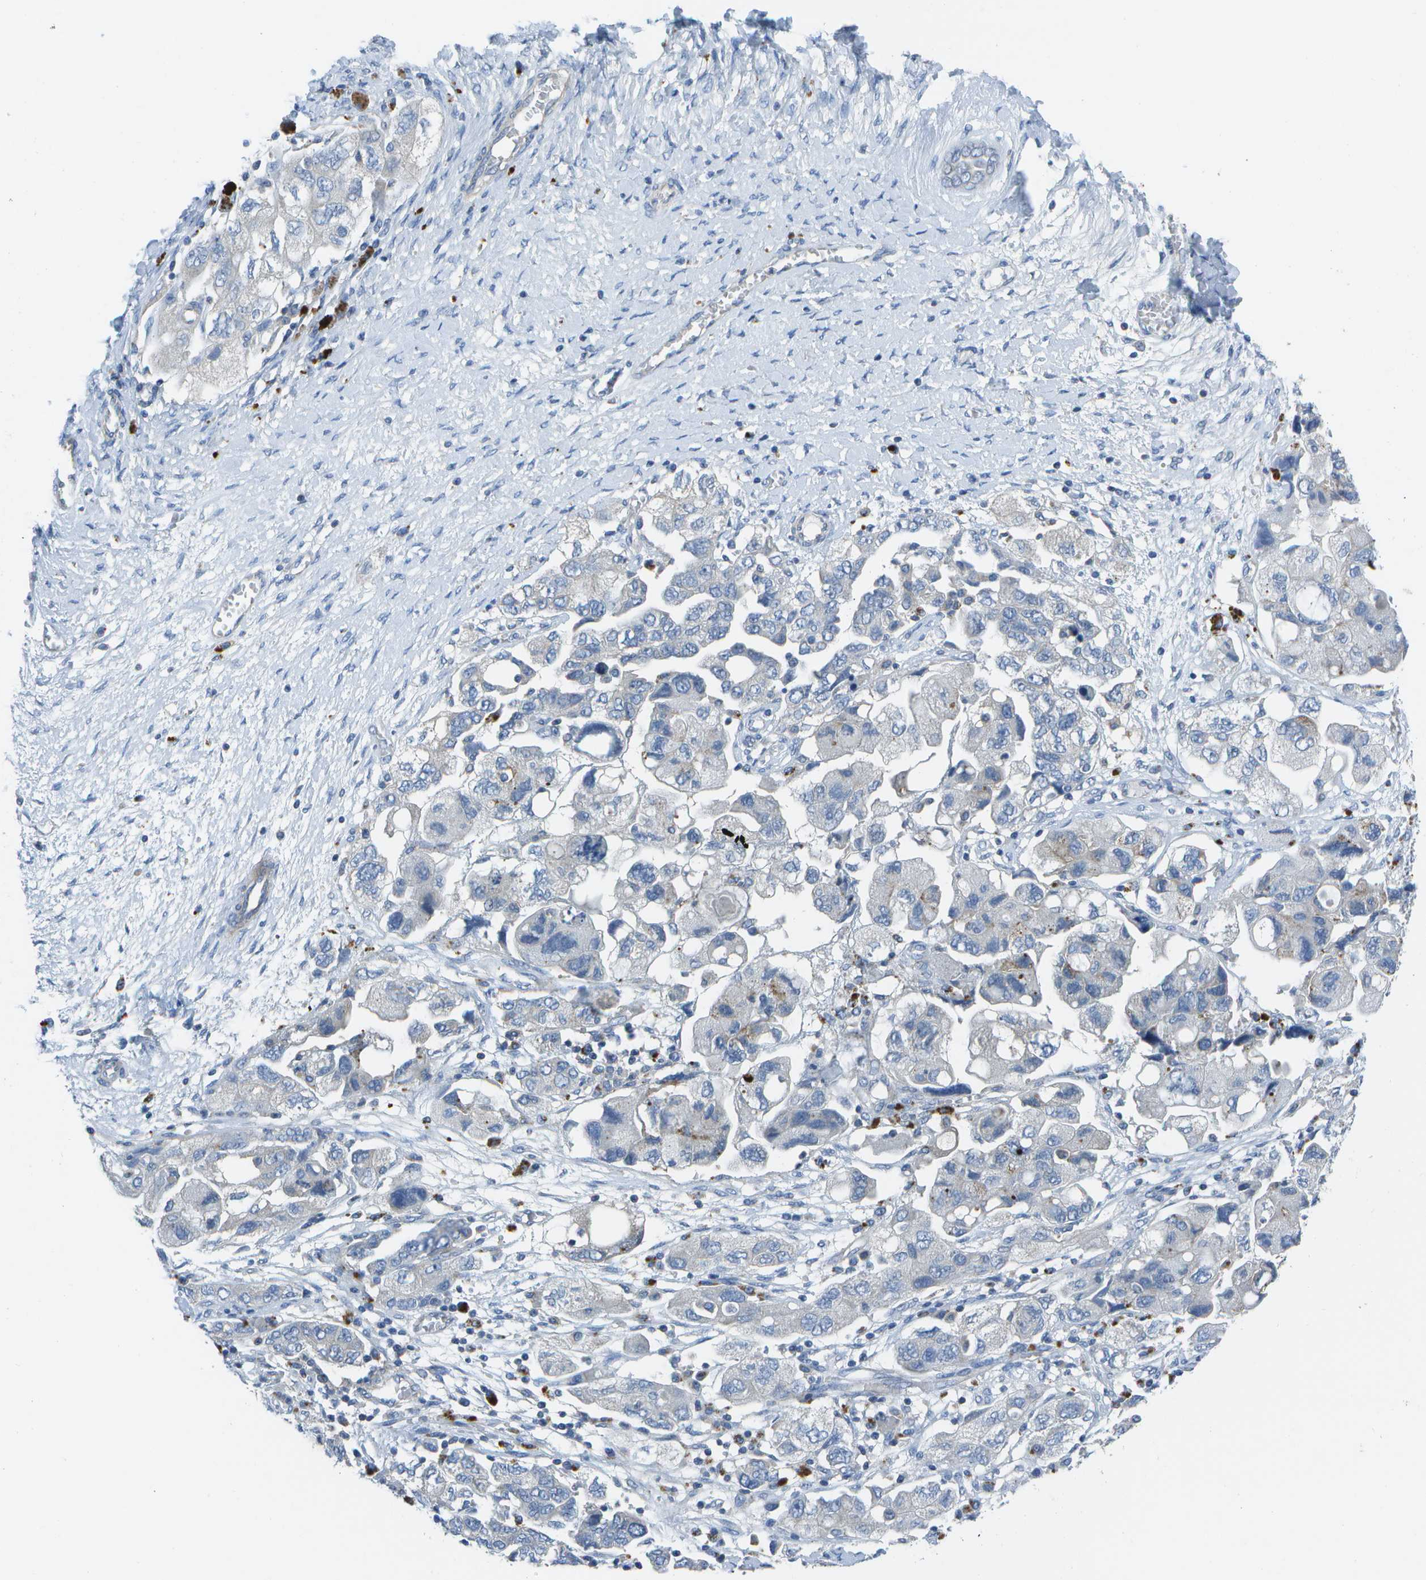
{"staining": {"intensity": "negative", "quantity": "none", "location": "none"}, "tissue": "ovarian cancer", "cell_type": "Tumor cells", "image_type": "cancer", "snomed": [{"axis": "morphology", "description": "Carcinoma, NOS"}, {"axis": "morphology", "description": "Cystadenocarcinoma, serous, NOS"}, {"axis": "topography", "description": "Ovary"}], "caption": "Immunohistochemistry (IHC) image of neoplastic tissue: ovarian carcinoma stained with DAB demonstrates no significant protein positivity in tumor cells.", "gene": "DCT", "patient": {"sex": "female", "age": 69}}